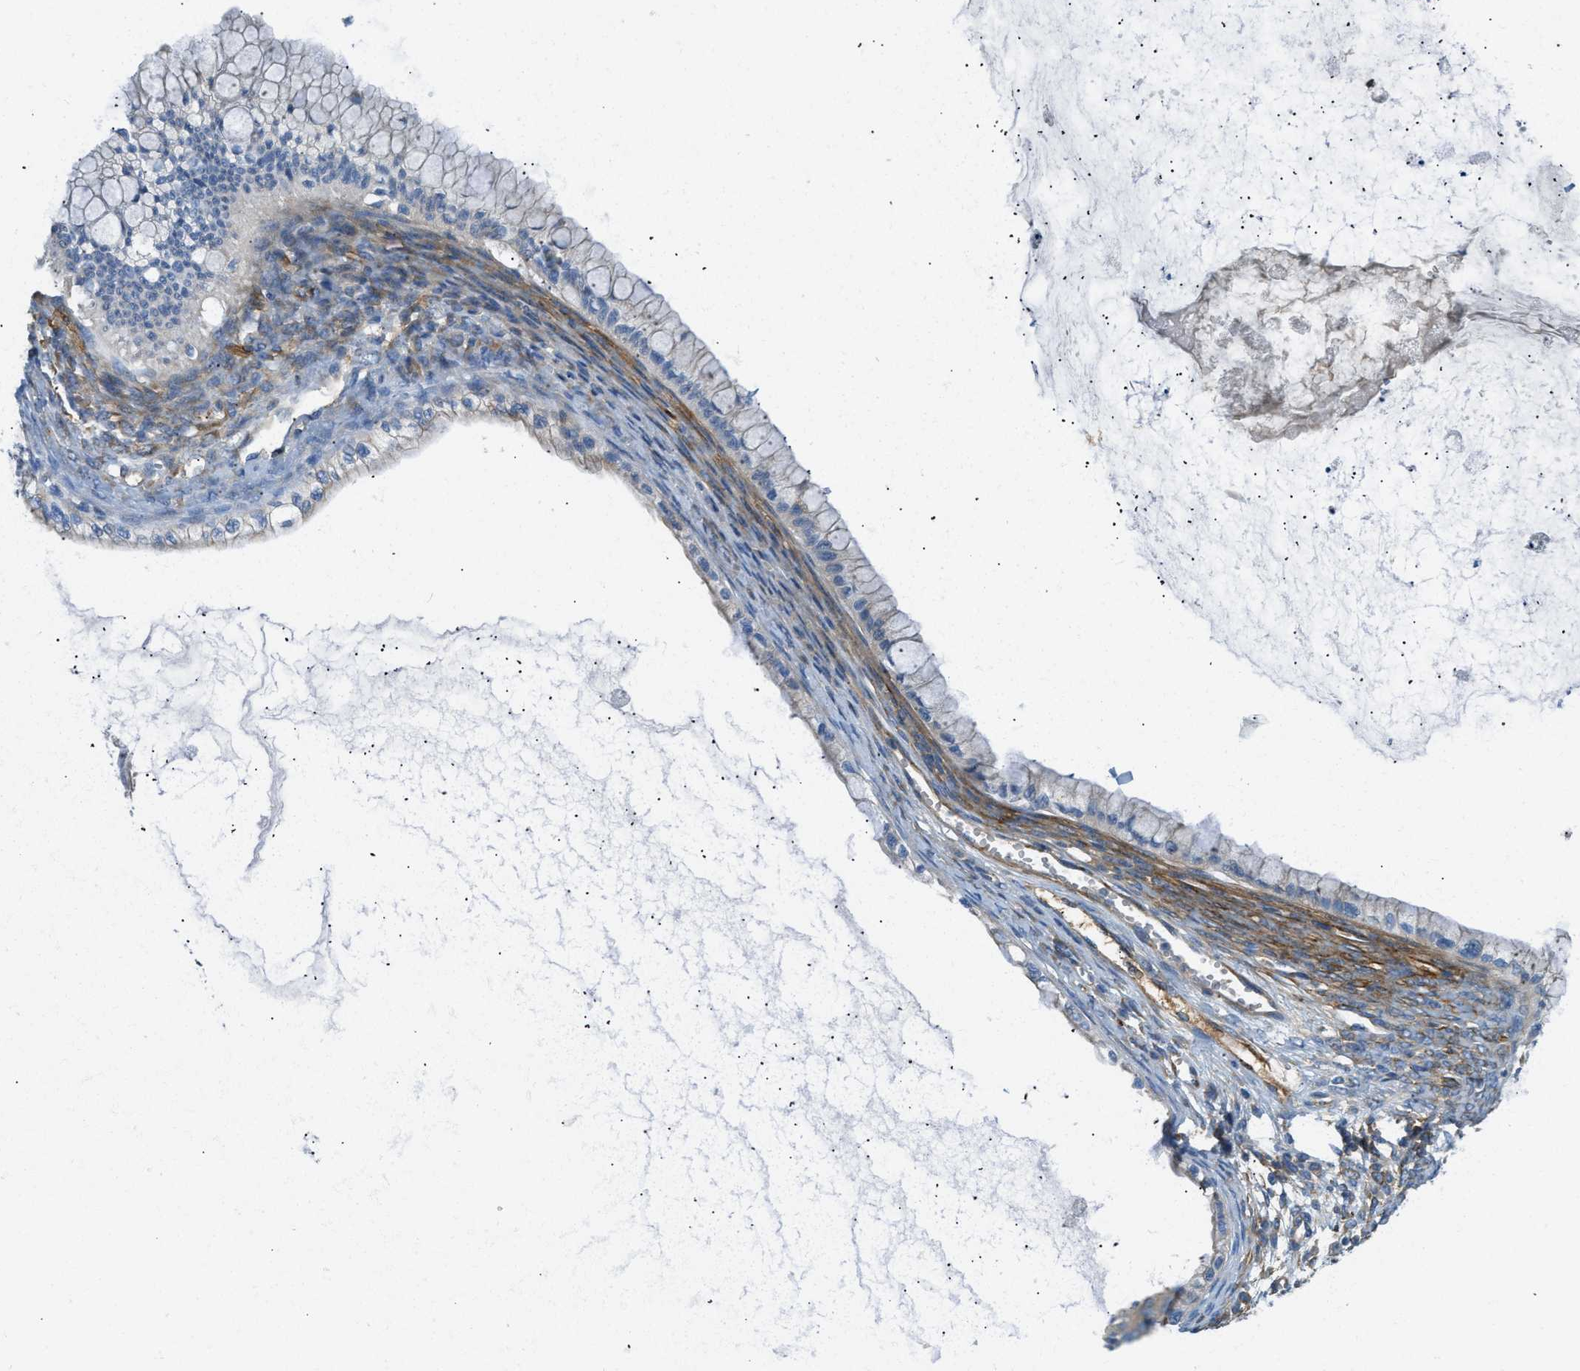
{"staining": {"intensity": "negative", "quantity": "none", "location": "none"}, "tissue": "ovarian cancer", "cell_type": "Tumor cells", "image_type": "cancer", "snomed": [{"axis": "morphology", "description": "Cystadenocarcinoma, mucinous, NOS"}, {"axis": "topography", "description": "Ovary"}], "caption": "Tumor cells are negative for brown protein staining in ovarian cancer.", "gene": "COL15A1", "patient": {"sex": "female", "age": 57}}